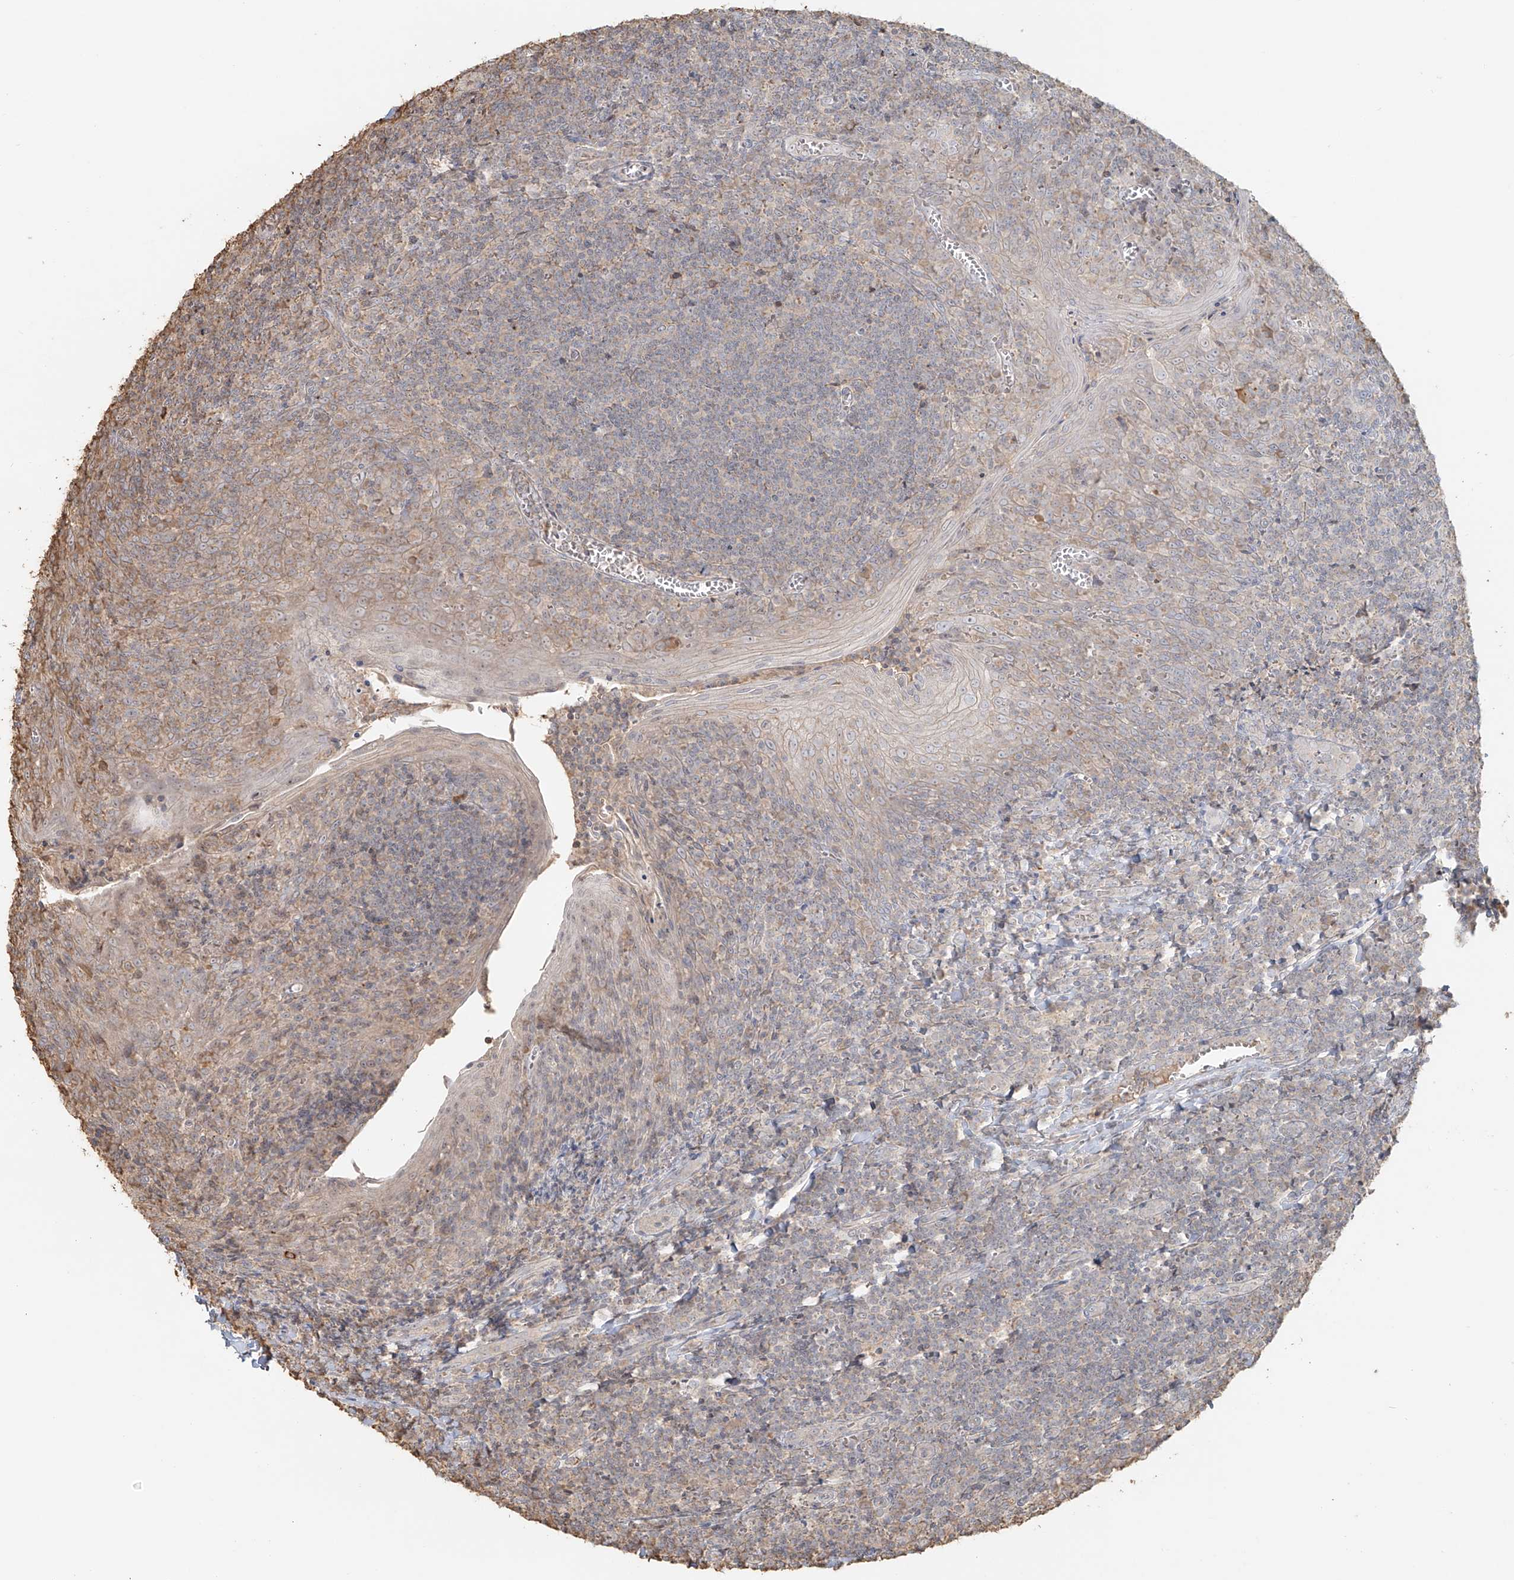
{"staining": {"intensity": "moderate", "quantity": "25%-75%", "location": "cytoplasmic/membranous"}, "tissue": "tonsil", "cell_type": "Germinal center cells", "image_type": "normal", "snomed": [{"axis": "morphology", "description": "Normal tissue, NOS"}, {"axis": "topography", "description": "Tonsil"}], "caption": "Immunohistochemical staining of benign human tonsil shows medium levels of moderate cytoplasmic/membranous staining in about 25%-75% of germinal center cells.", "gene": "NPHS1", "patient": {"sex": "male", "age": 27}}